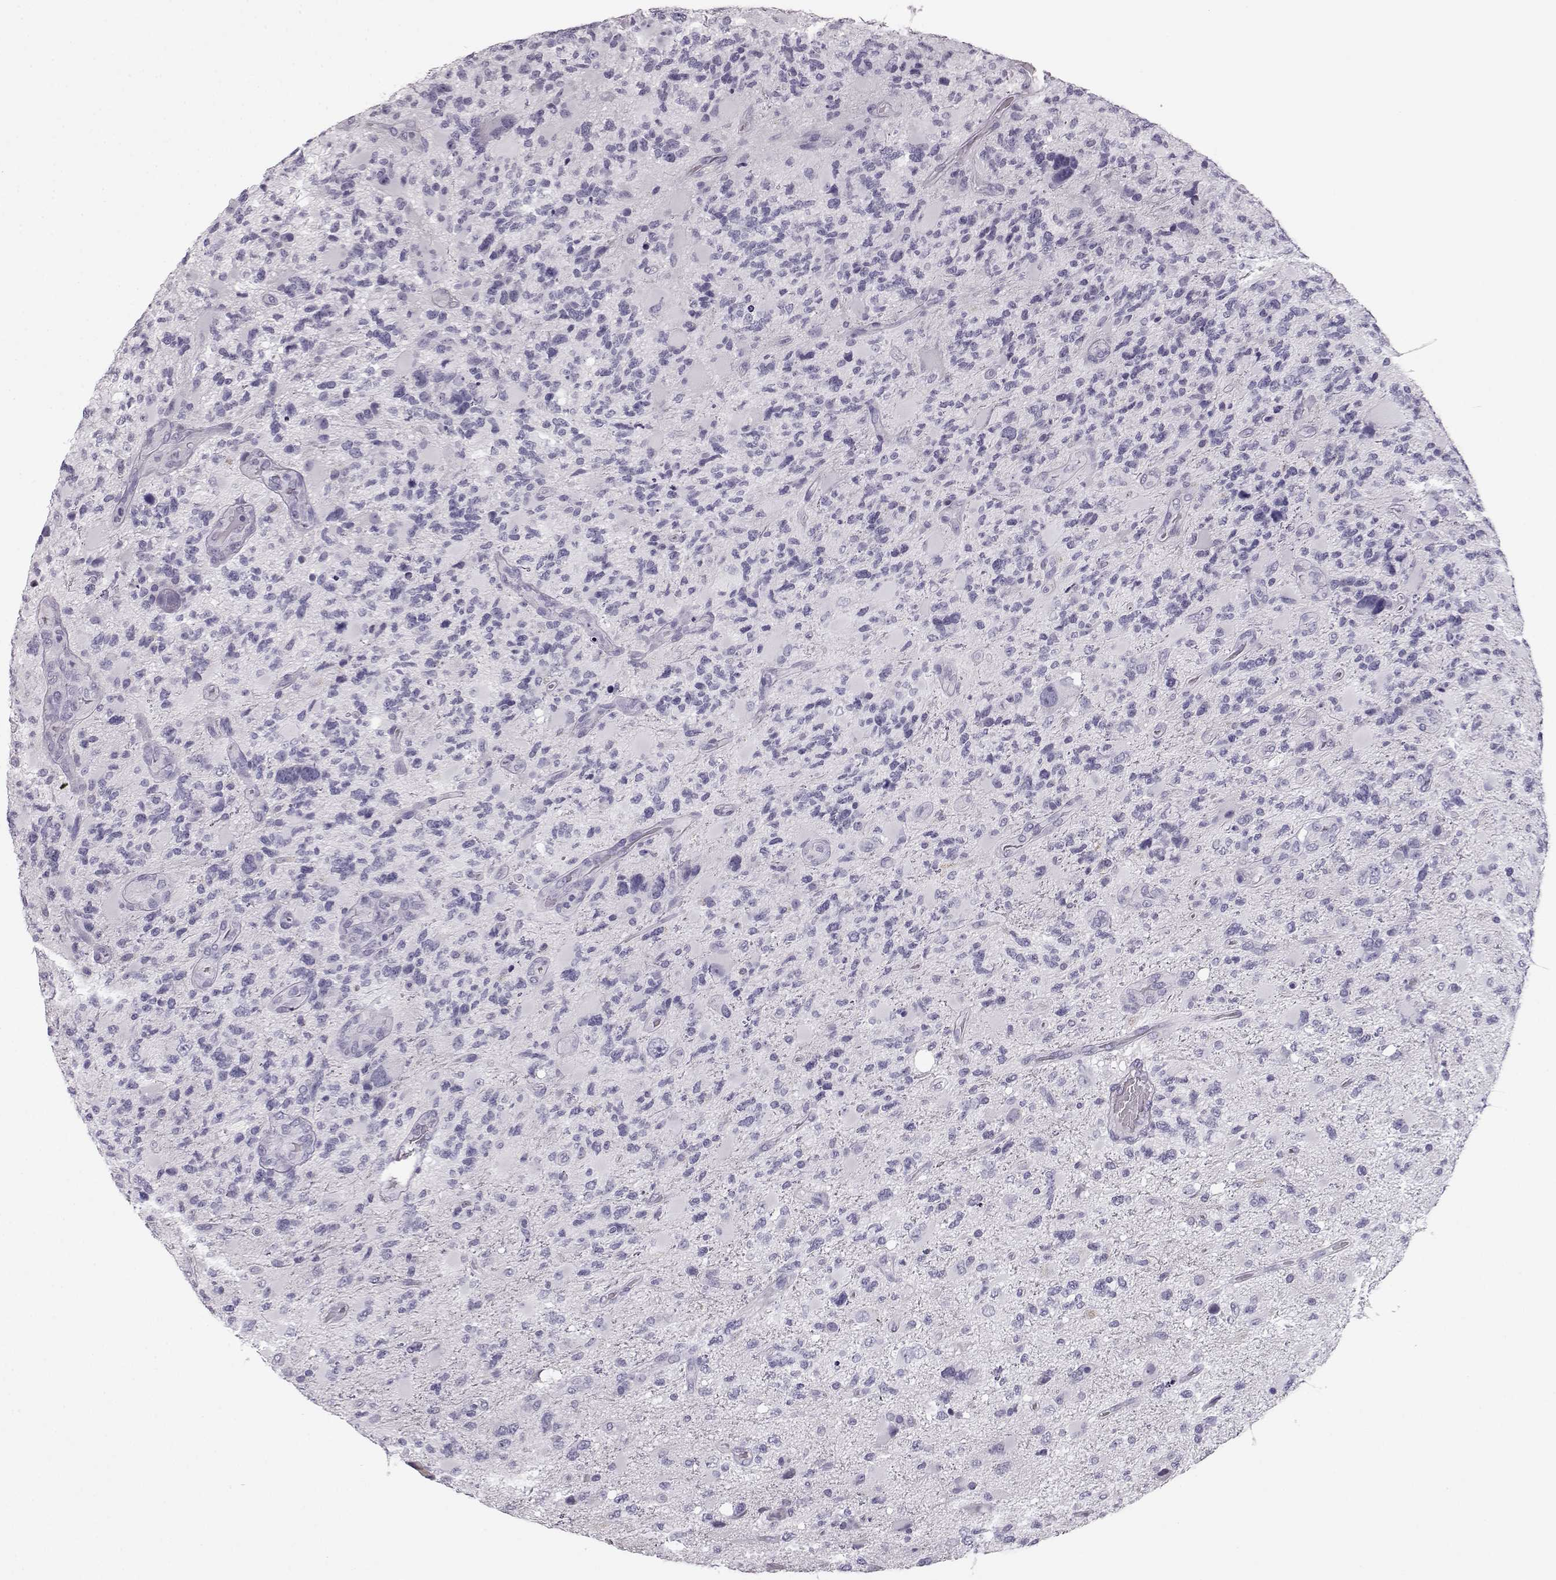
{"staining": {"intensity": "negative", "quantity": "none", "location": "none"}, "tissue": "glioma", "cell_type": "Tumor cells", "image_type": "cancer", "snomed": [{"axis": "morphology", "description": "Glioma, malignant, High grade"}, {"axis": "topography", "description": "Brain"}], "caption": "The immunohistochemistry (IHC) photomicrograph has no significant positivity in tumor cells of glioma tissue.", "gene": "BFSP2", "patient": {"sex": "female", "age": 71}}